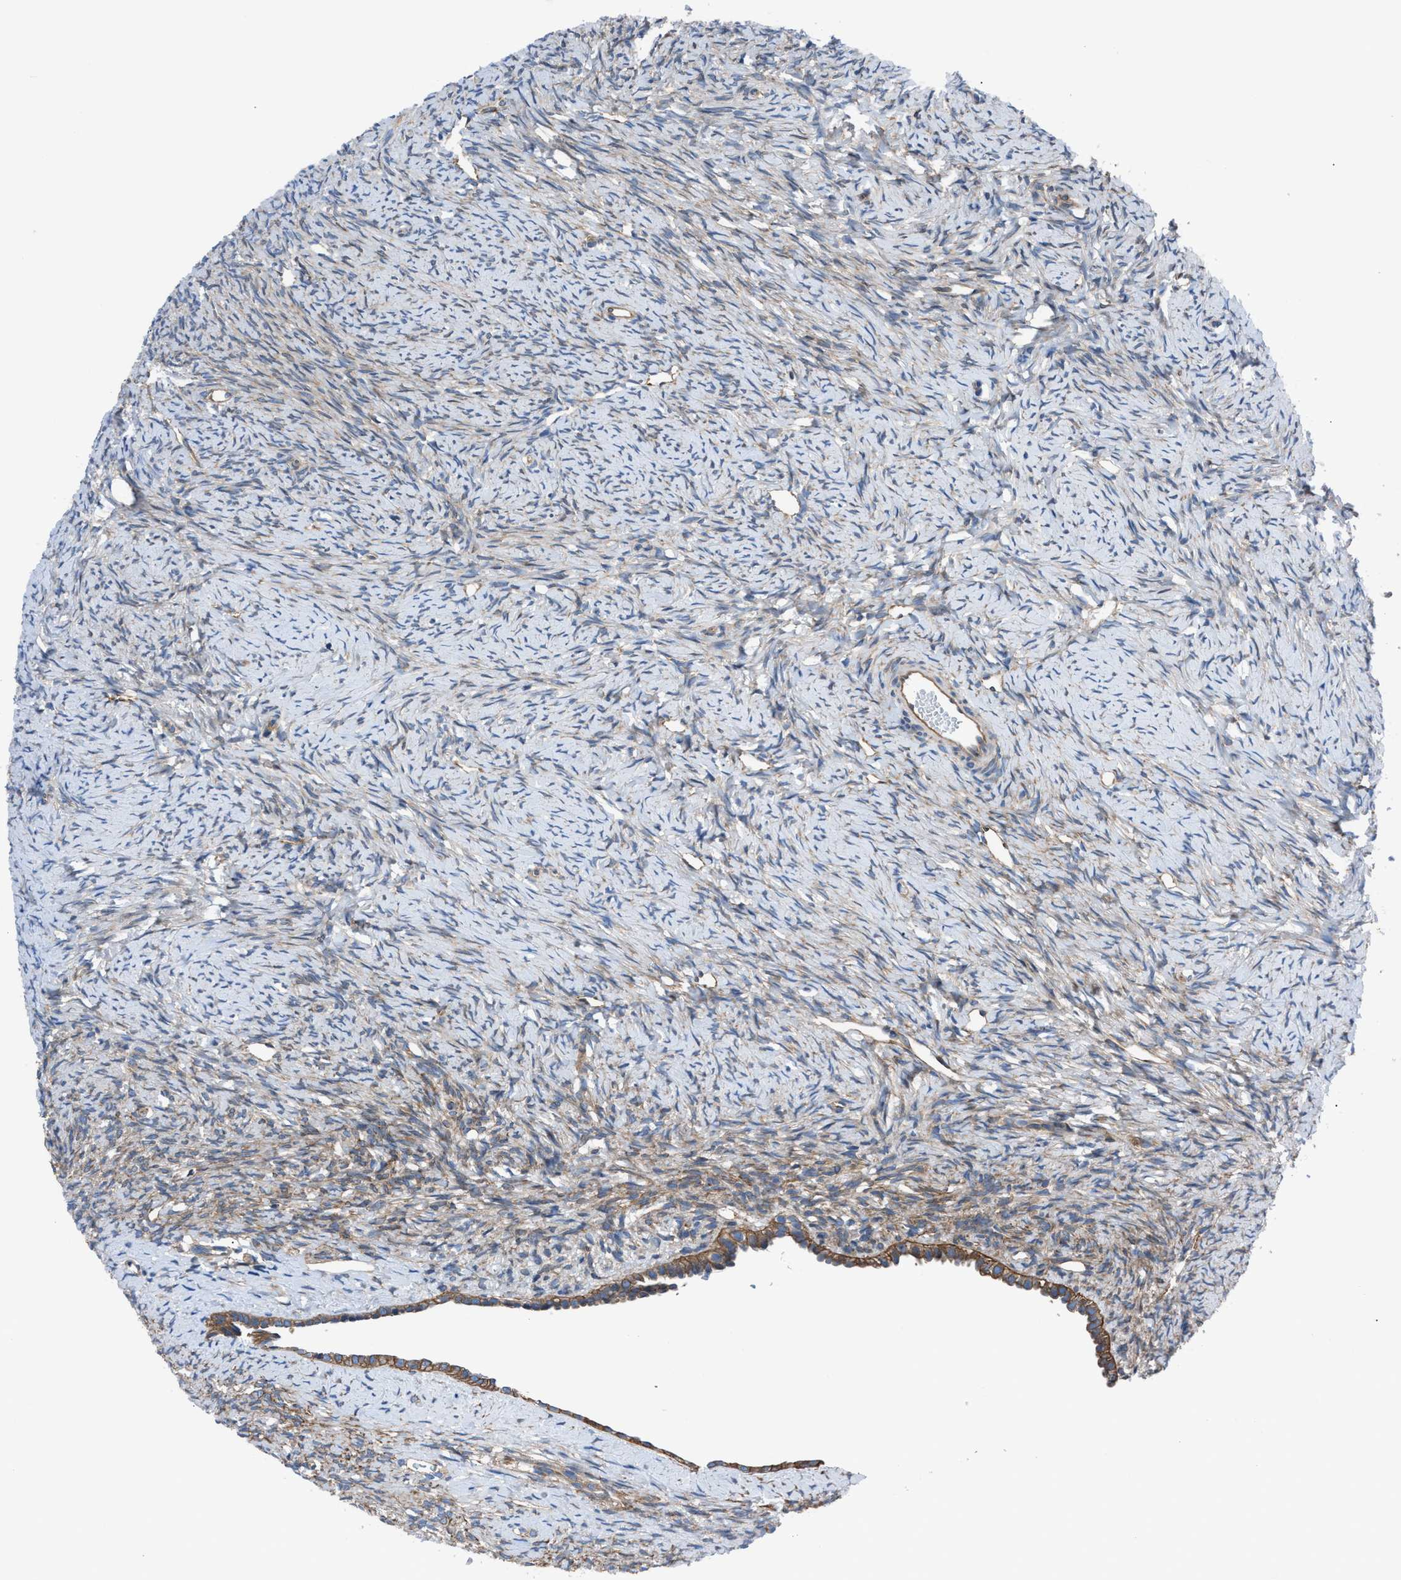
{"staining": {"intensity": "weak", "quantity": "25%-75%", "location": "cytoplasmic/membranous"}, "tissue": "ovary", "cell_type": "Ovarian stroma cells", "image_type": "normal", "snomed": [{"axis": "morphology", "description": "Normal tissue, NOS"}, {"axis": "topography", "description": "Ovary"}], "caption": "Human ovary stained for a protein (brown) shows weak cytoplasmic/membranous positive positivity in about 25%-75% of ovarian stroma cells.", "gene": "DMAC1", "patient": {"sex": "female", "age": 33}}